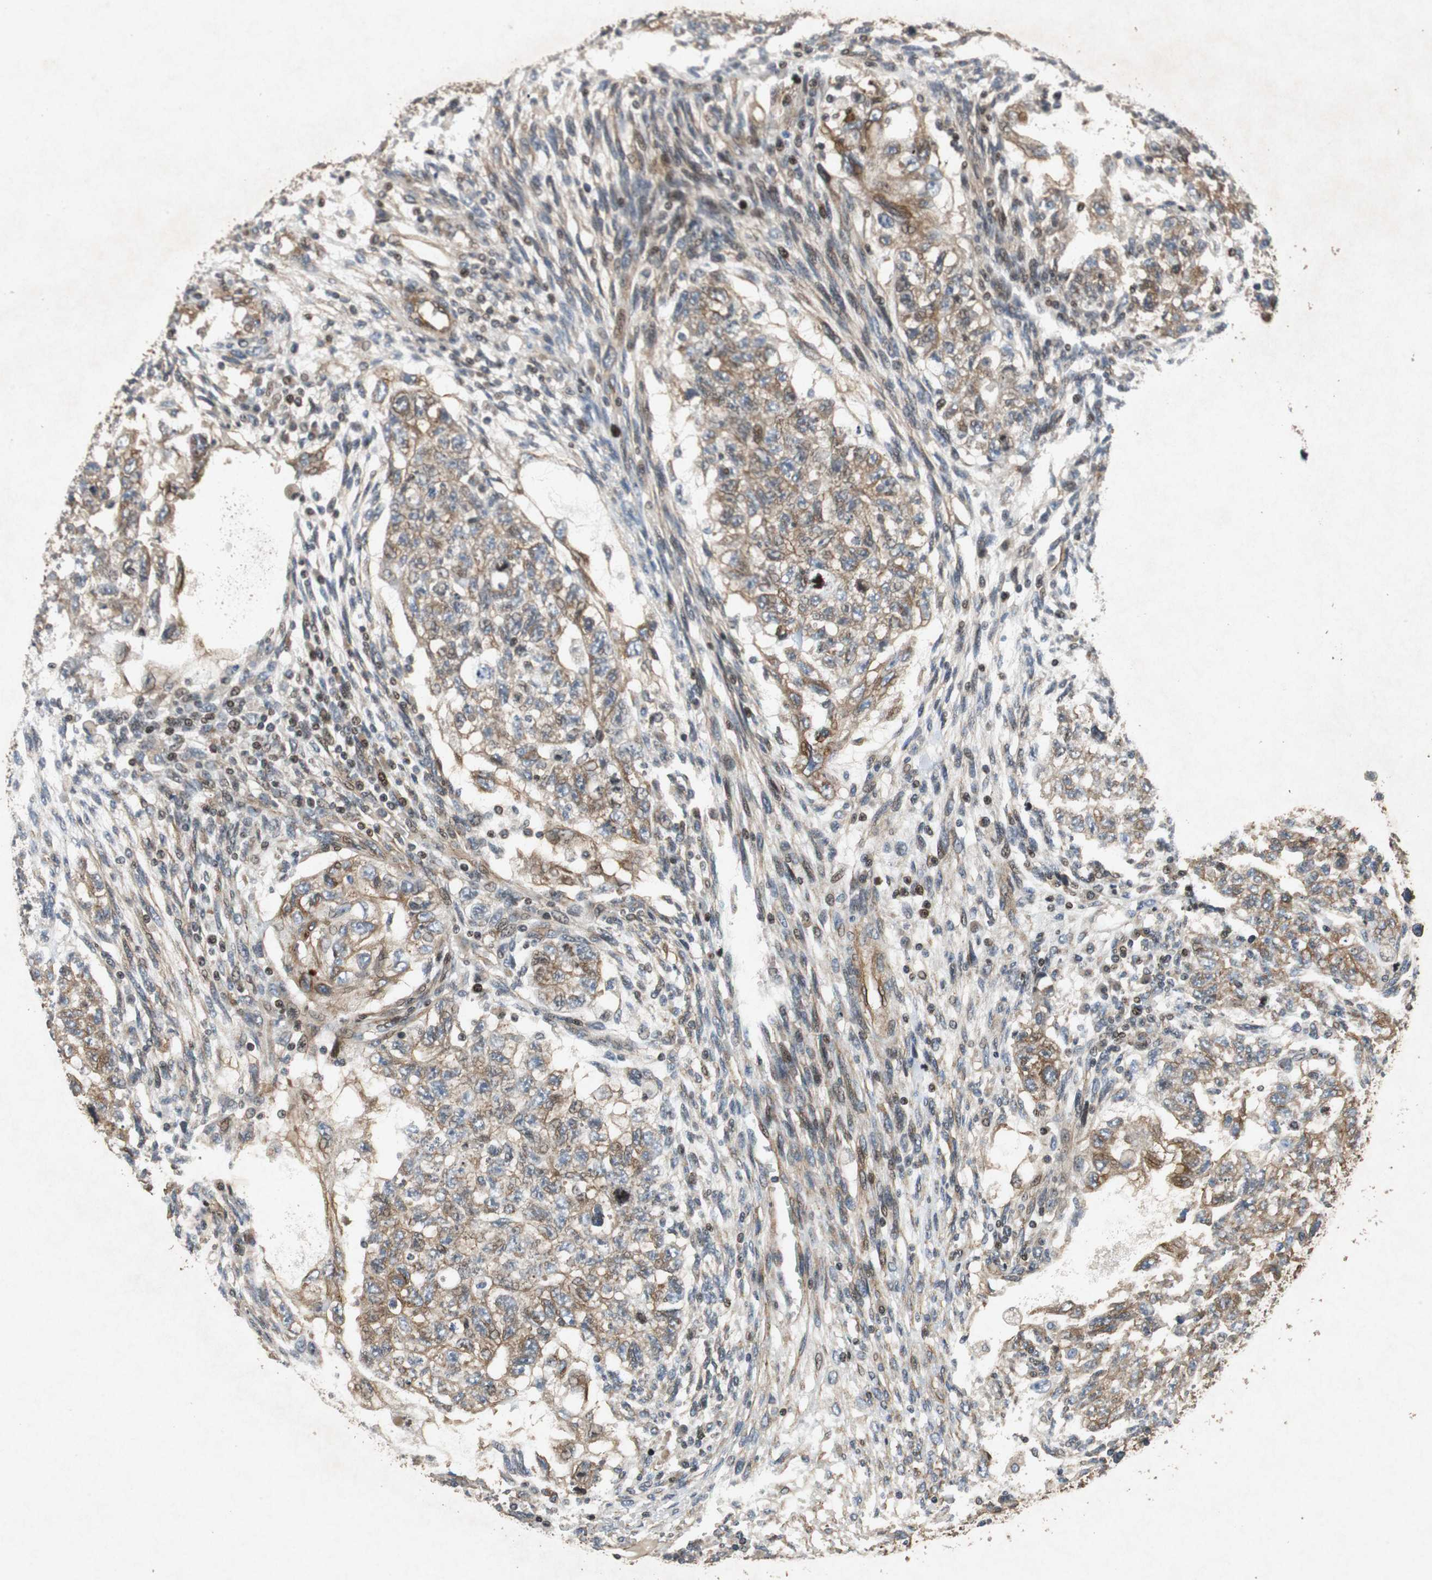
{"staining": {"intensity": "moderate", "quantity": ">75%", "location": "cytoplasmic/membranous"}, "tissue": "testis cancer", "cell_type": "Tumor cells", "image_type": "cancer", "snomed": [{"axis": "morphology", "description": "Normal tissue, NOS"}, {"axis": "morphology", "description": "Carcinoma, Embryonal, NOS"}, {"axis": "topography", "description": "Testis"}], "caption": "Human testis embryonal carcinoma stained with a brown dye displays moderate cytoplasmic/membranous positive positivity in approximately >75% of tumor cells.", "gene": "TUBA4A", "patient": {"sex": "male", "age": 36}}